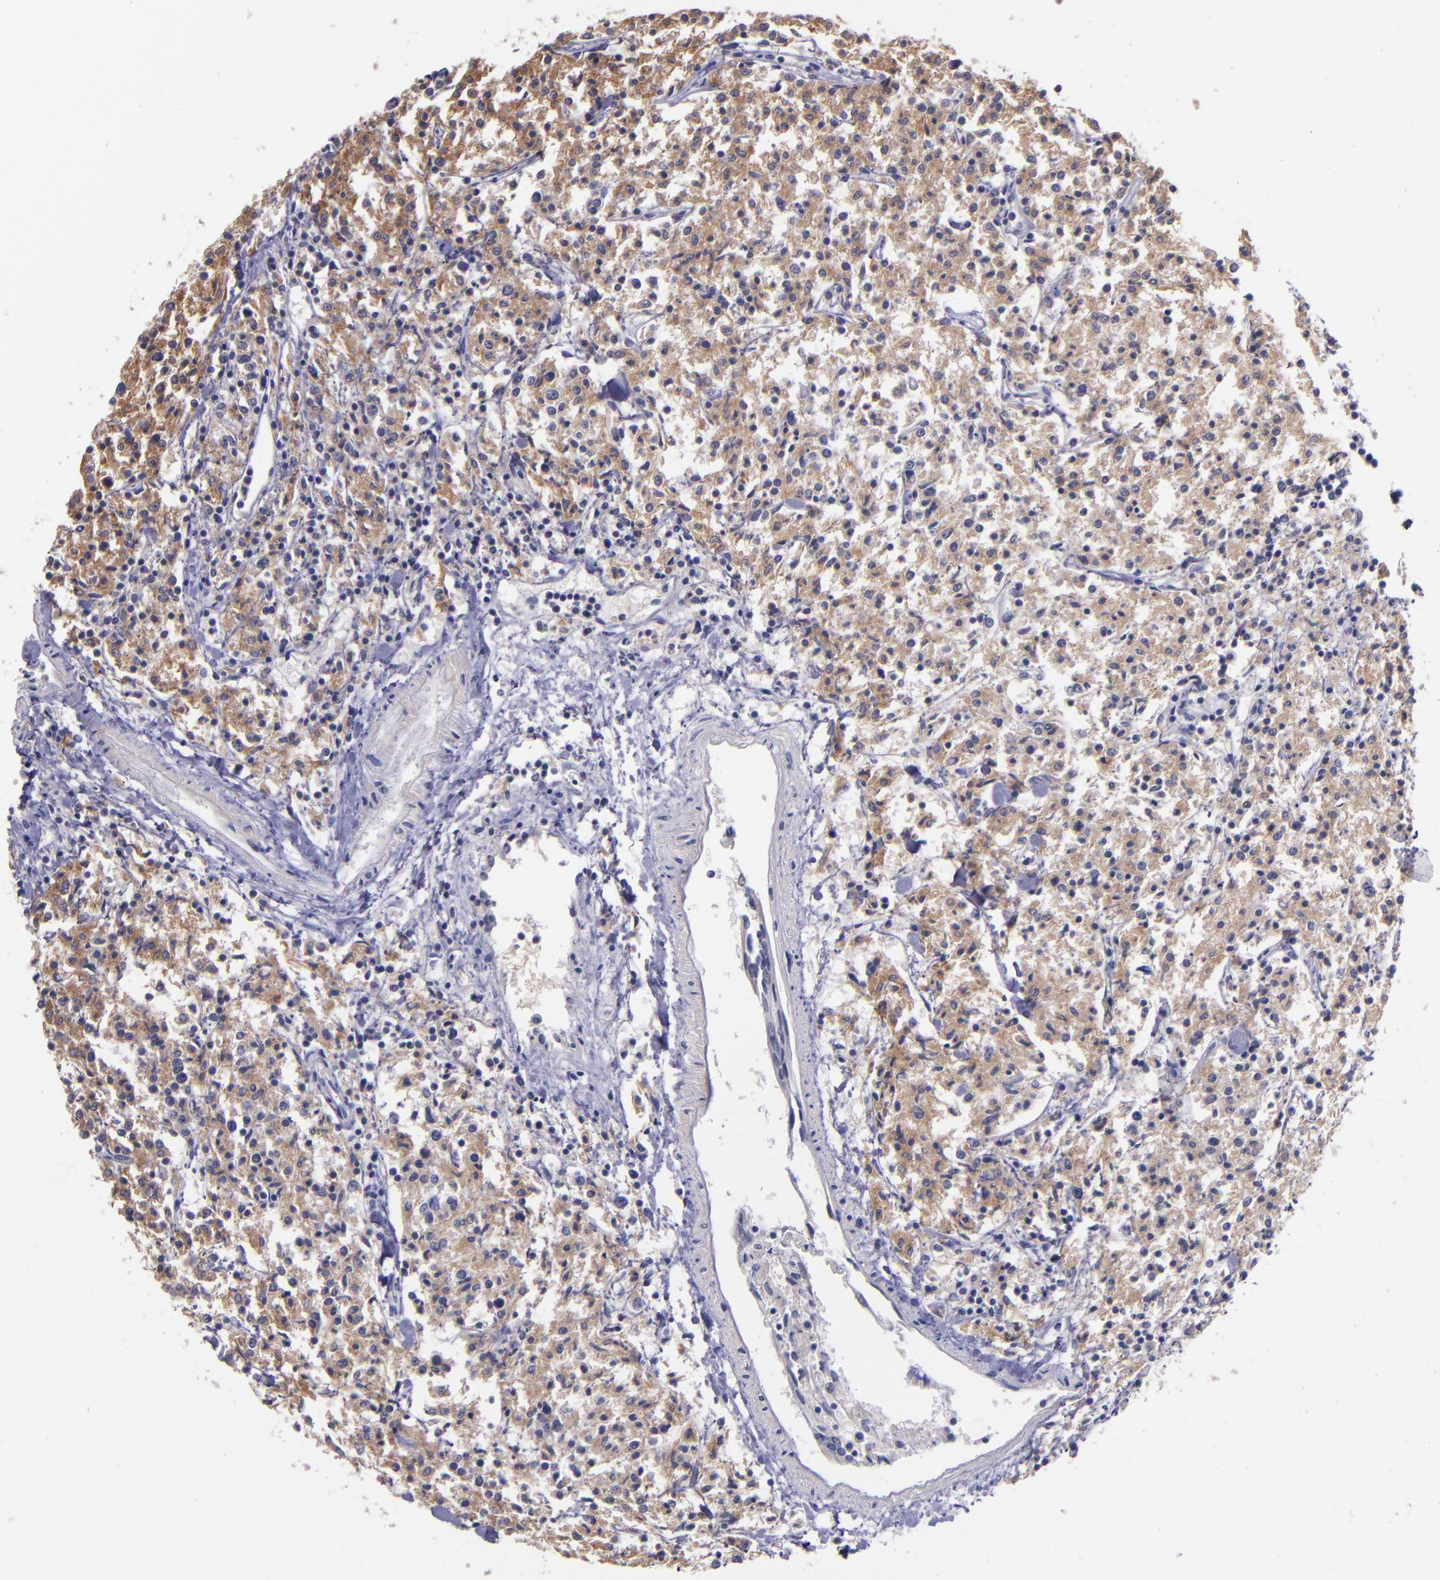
{"staining": {"intensity": "moderate", "quantity": ">75%", "location": "cytoplasmic/membranous"}, "tissue": "lymphoma", "cell_type": "Tumor cells", "image_type": "cancer", "snomed": [{"axis": "morphology", "description": "Malignant lymphoma, non-Hodgkin's type, Low grade"}, {"axis": "topography", "description": "Small intestine"}], "caption": "Protein staining reveals moderate cytoplasmic/membranous expression in about >75% of tumor cells in lymphoma. (brown staining indicates protein expression, while blue staining denotes nuclei).", "gene": "RBP4", "patient": {"sex": "female", "age": 59}}